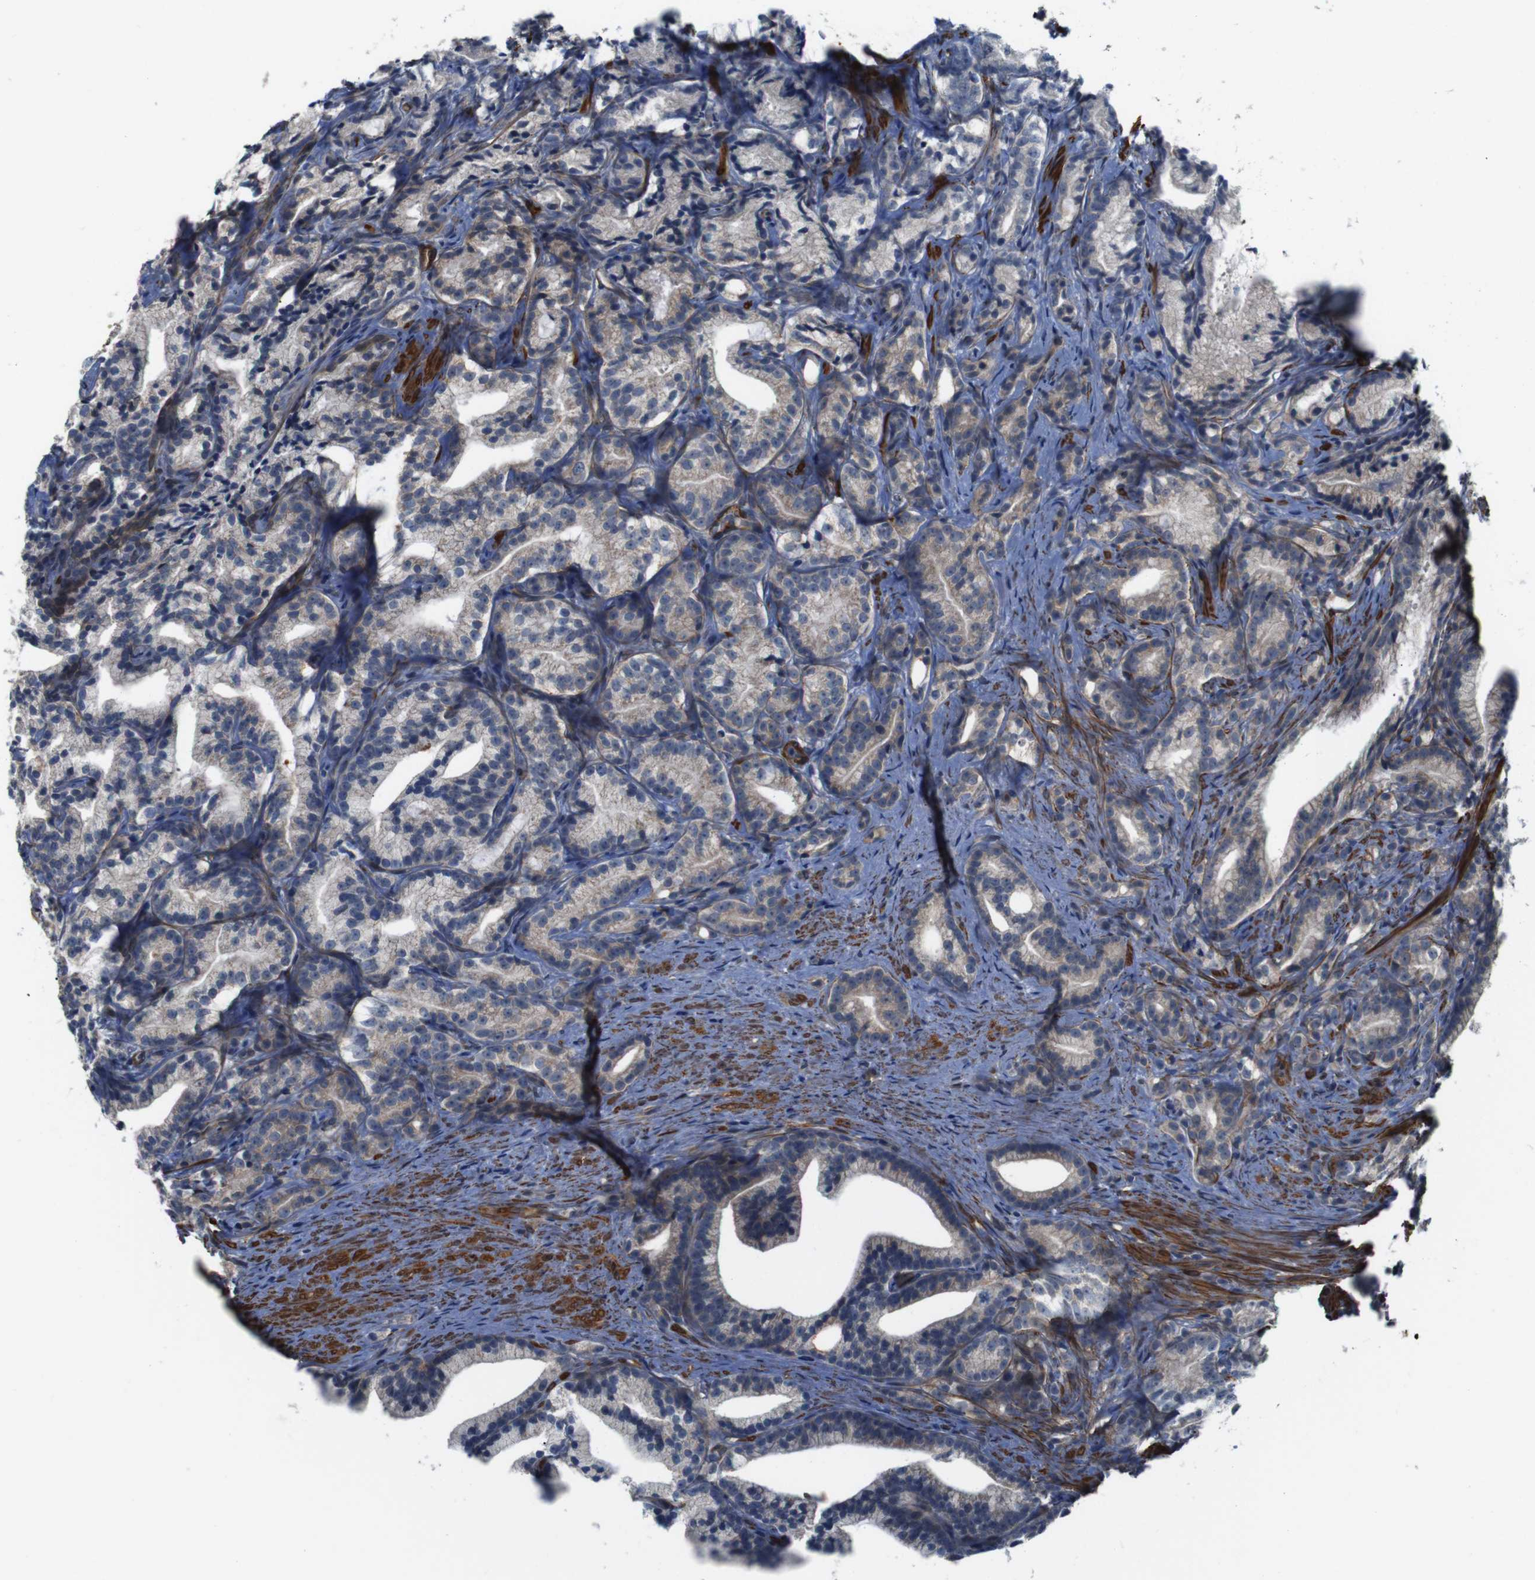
{"staining": {"intensity": "weak", "quantity": ">75%", "location": "cytoplasmic/membranous"}, "tissue": "prostate cancer", "cell_type": "Tumor cells", "image_type": "cancer", "snomed": [{"axis": "morphology", "description": "Adenocarcinoma, Low grade"}, {"axis": "topography", "description": "Prostate"}], "caption": "Immunohistochemical staining of prostate cancer displays low levels of weak cytoplasmic/membranous positivity in approximately >75% of tumor cells.", "gene": "GGT7", "patient": {"sex": "male", "age": 89}}